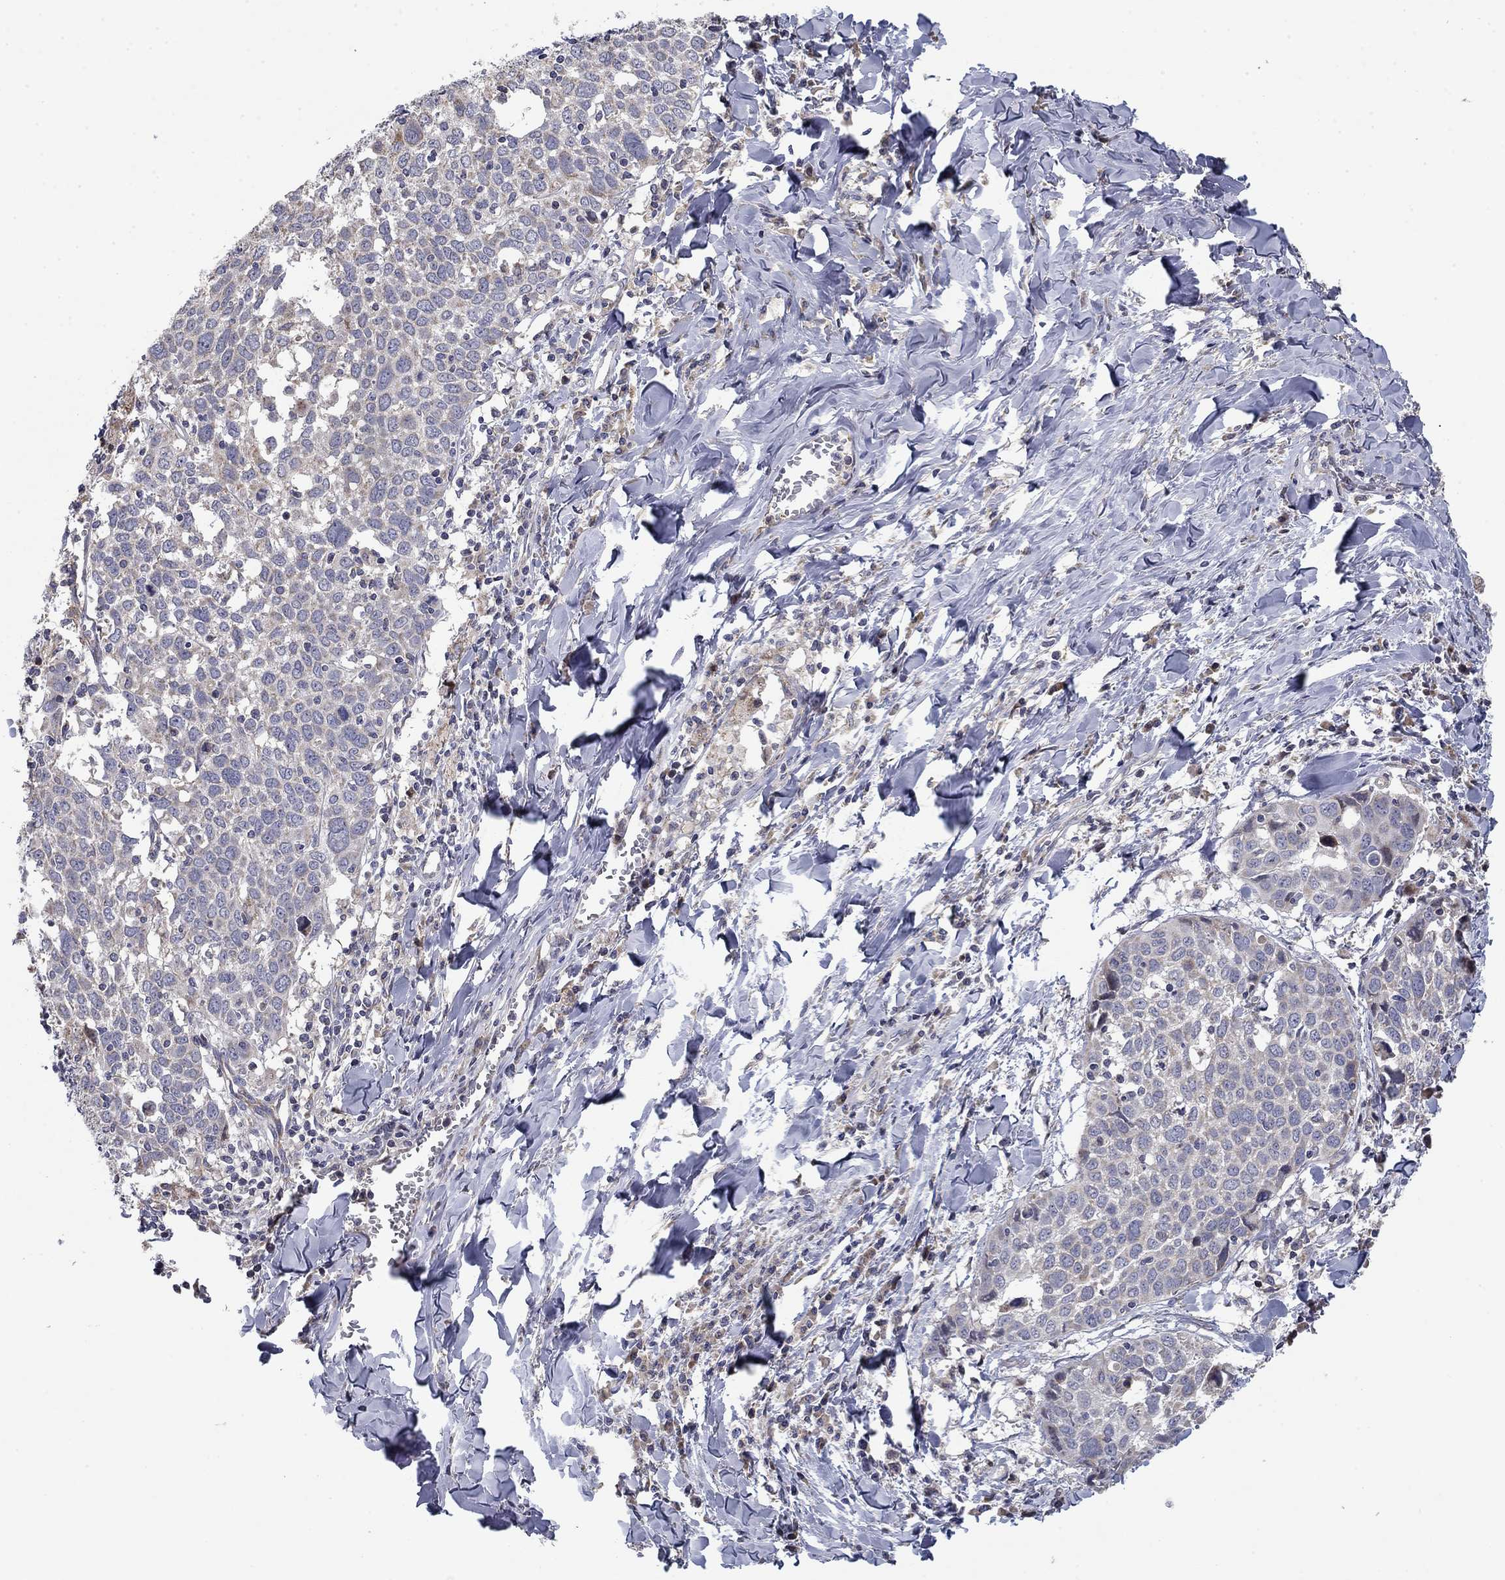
{"staining": {"intensity": "negative", "quantity": "none", "location": "none"}, "tissue": "lung cancer", "cell_type": "Tumor cells", "image_type": "cancer", "snomed": [{"axis": "morphology", "description": "Squamous cell carcinoma, NOS"}, {"axis": "topography", "description": "Lung"}], "caption": "Lung cancer was stained to show a protein in brown. There is no significant expression in tumor cells.", "gene": "MMAA", "patient": {"sex": "male", "age": 57}}